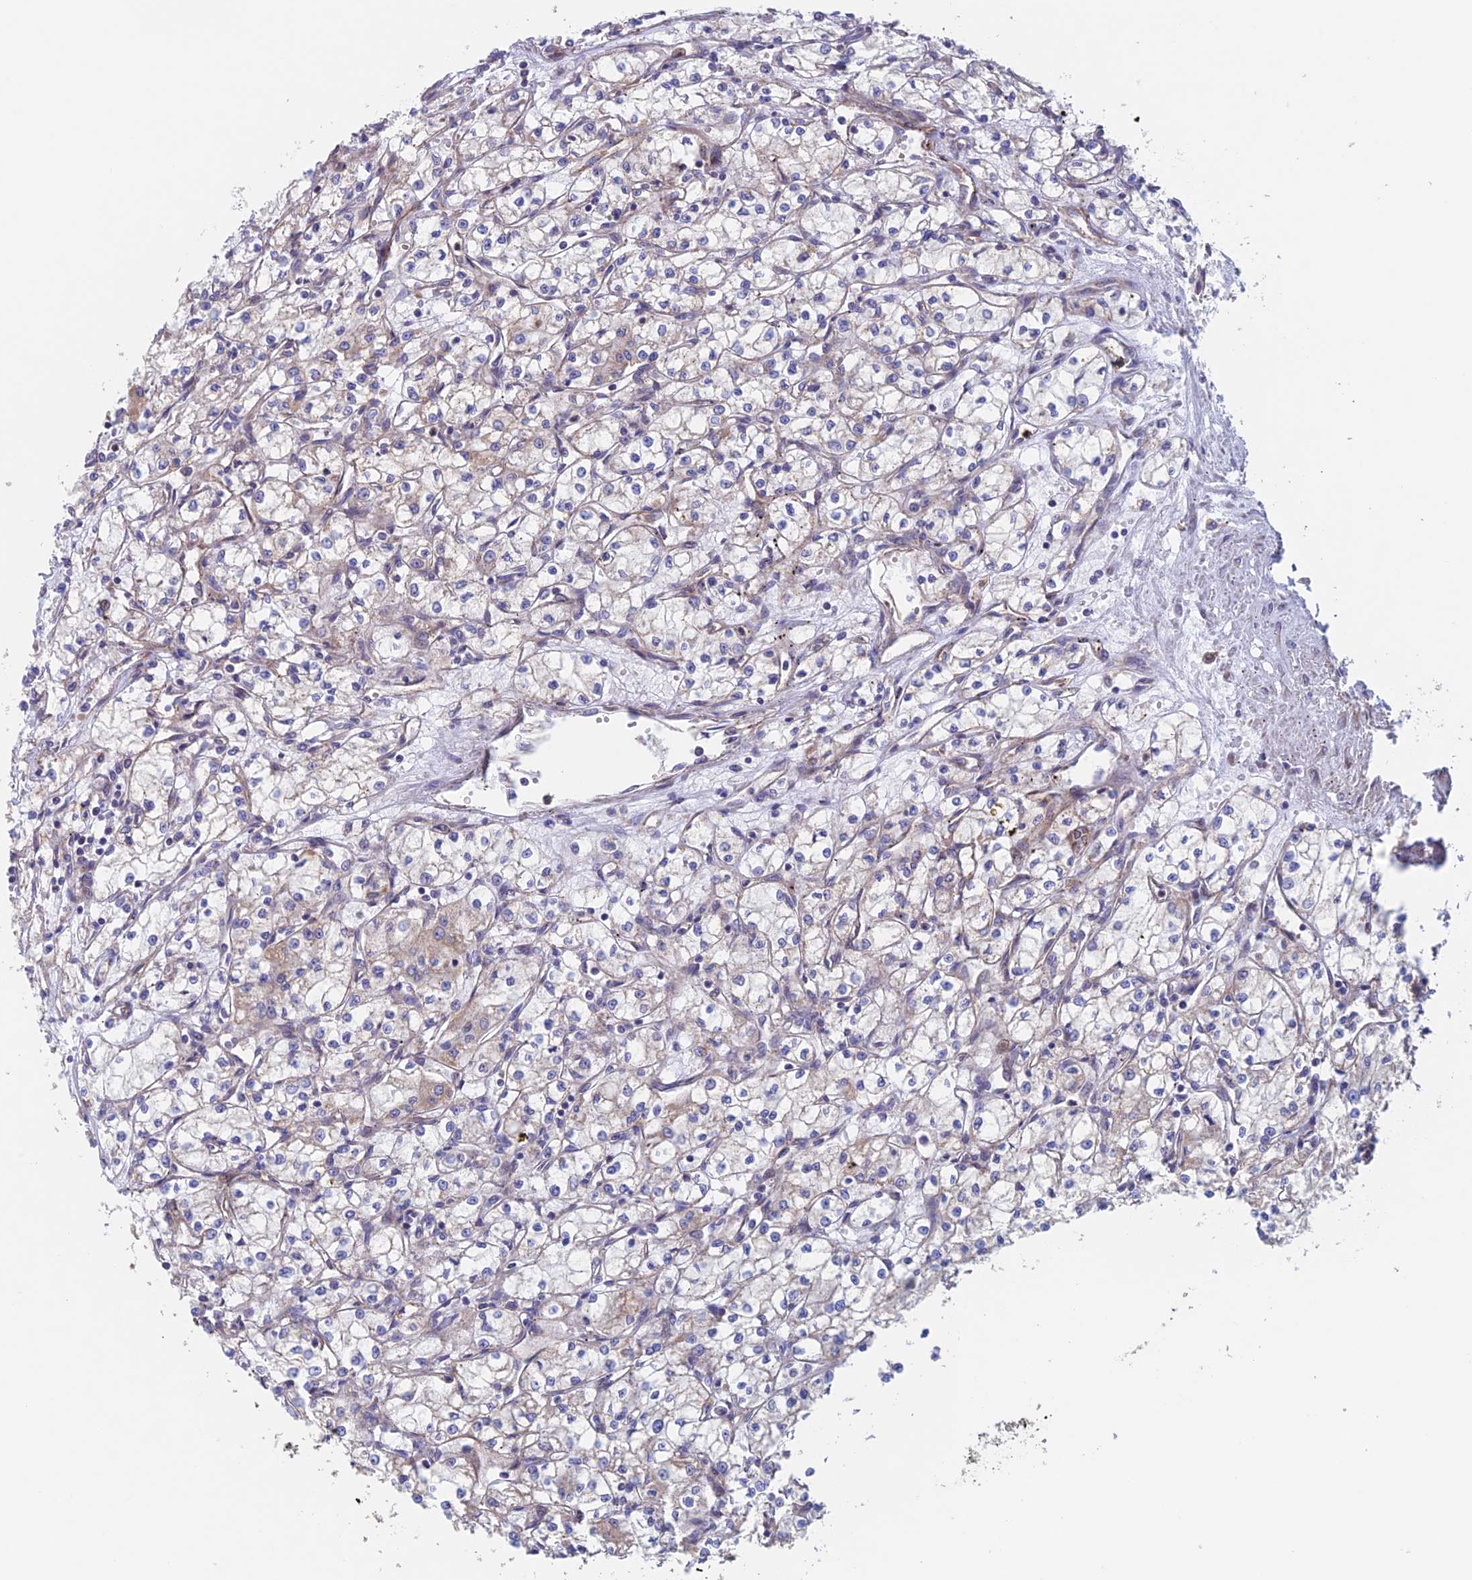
{"staining": {"intensity": "negative", "quantity": "none", "location": "none"}, "tissue": "renal cancer", "cell_type": "Tumor cells", "image_type": "cancer", "snomed": [{"axis": "morphology", "description": "Adenocarcinoma, NOS"}, {"axis": "topography", "description": "Kidney"}], "caption": "Immunohistochemistry of renal cancer (adenocarcinoma) displays no positivity in tumor cells.", "gene": "MRPL1", "patient": {"sex": "male", "age": 59}}